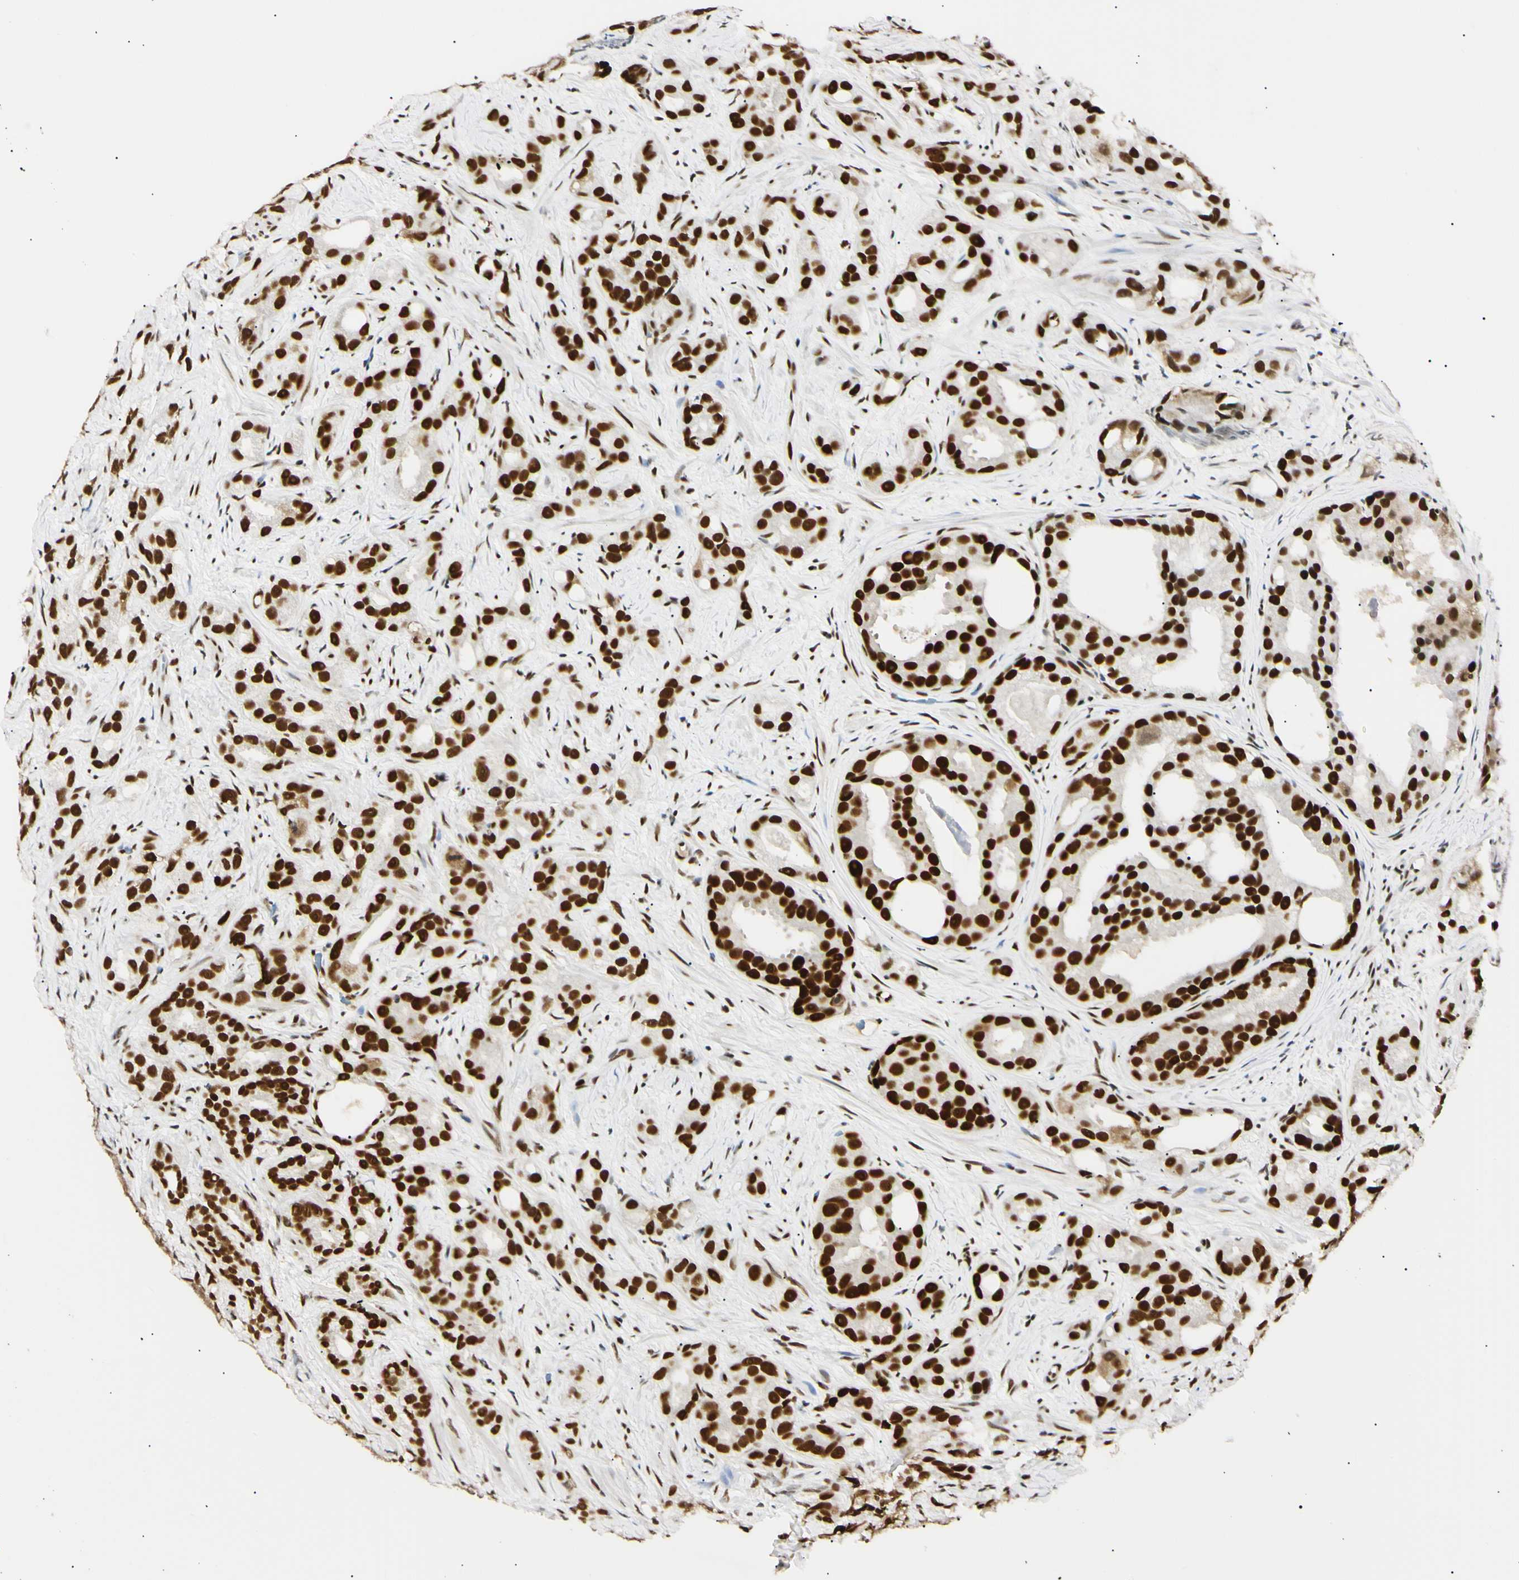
{"staining": {"intensity": "strong", "quantity": ">75%", "location": "nuclear"}, "tissue": "prostate cancer", "cell_type": "Tumor cells", "image_type": "cancer", "snomed": [{"axis": "morphology", "description": "Adenocarcinoma, Low grade"}, {"axis": "topography", "description": "Prostate"}], "caption": "Brown immunohistochemical staining in human prostate cancer reveals strong nuclear expression in approximately >75% of tumor cells.", "gene": "ZNF134", "patient": {"sex": "male", "age": 89}}